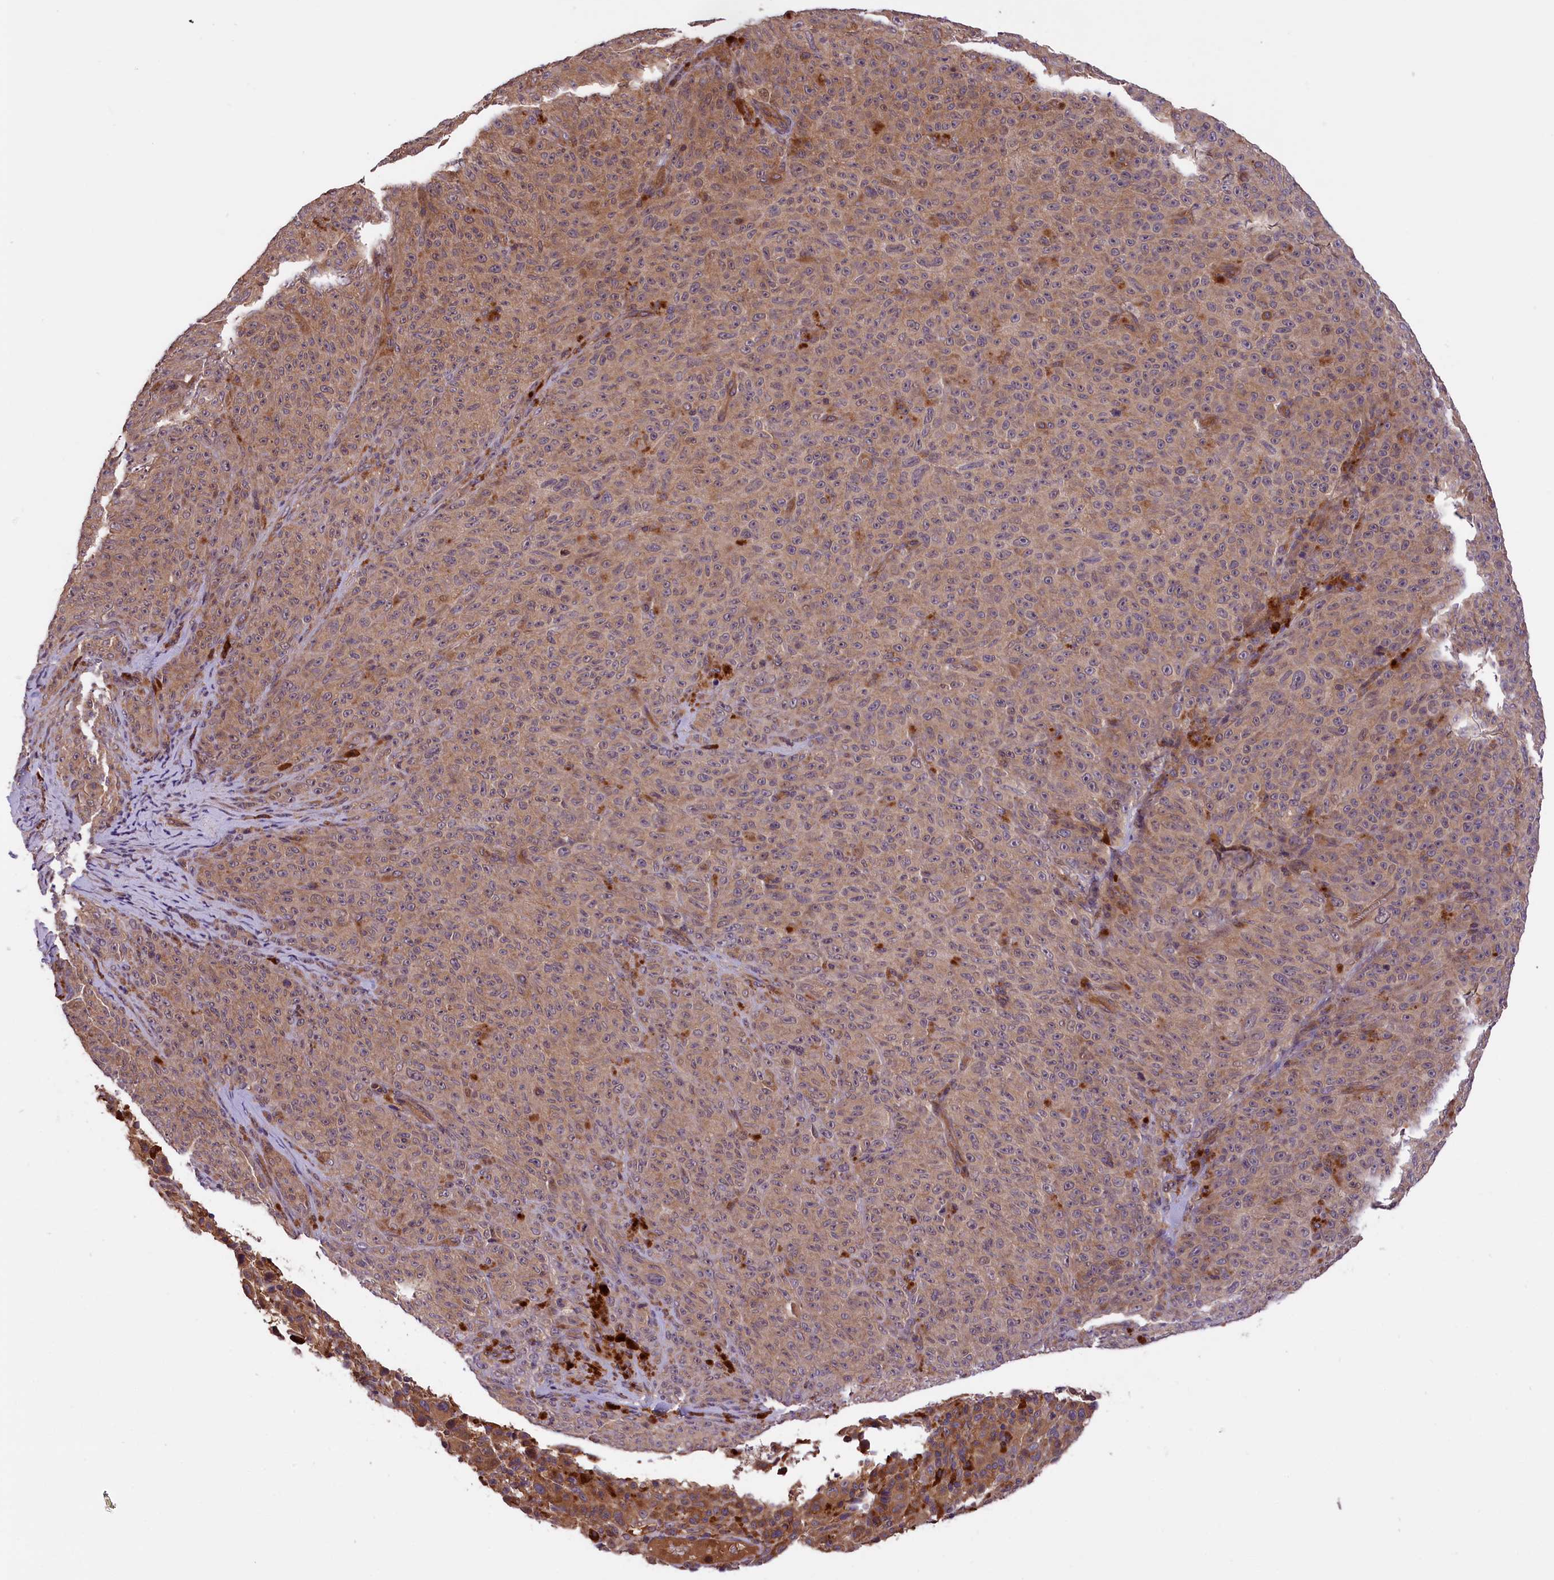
{"staining": {"intensity": "weak", "quantity": "25%-75%", "location": "cytoplasmic/membranous"}, "tissue": "melanoma", "cell_type": "Tumor cells", "image_type": "cancer", "snomed": [{"axis": "morphology", "description": "Malignant melanoma, NOS"}, {"axis": "topography", "description": "Skin"}], "caption": "Melanoma tissue demonstrates weak cytoplasmic/membranous expression in about 25%-75% of tumor cells, visualized by immunohistochemistry.", "gene": "SETD6", "patient": {"sex": "female", "age": 82}}